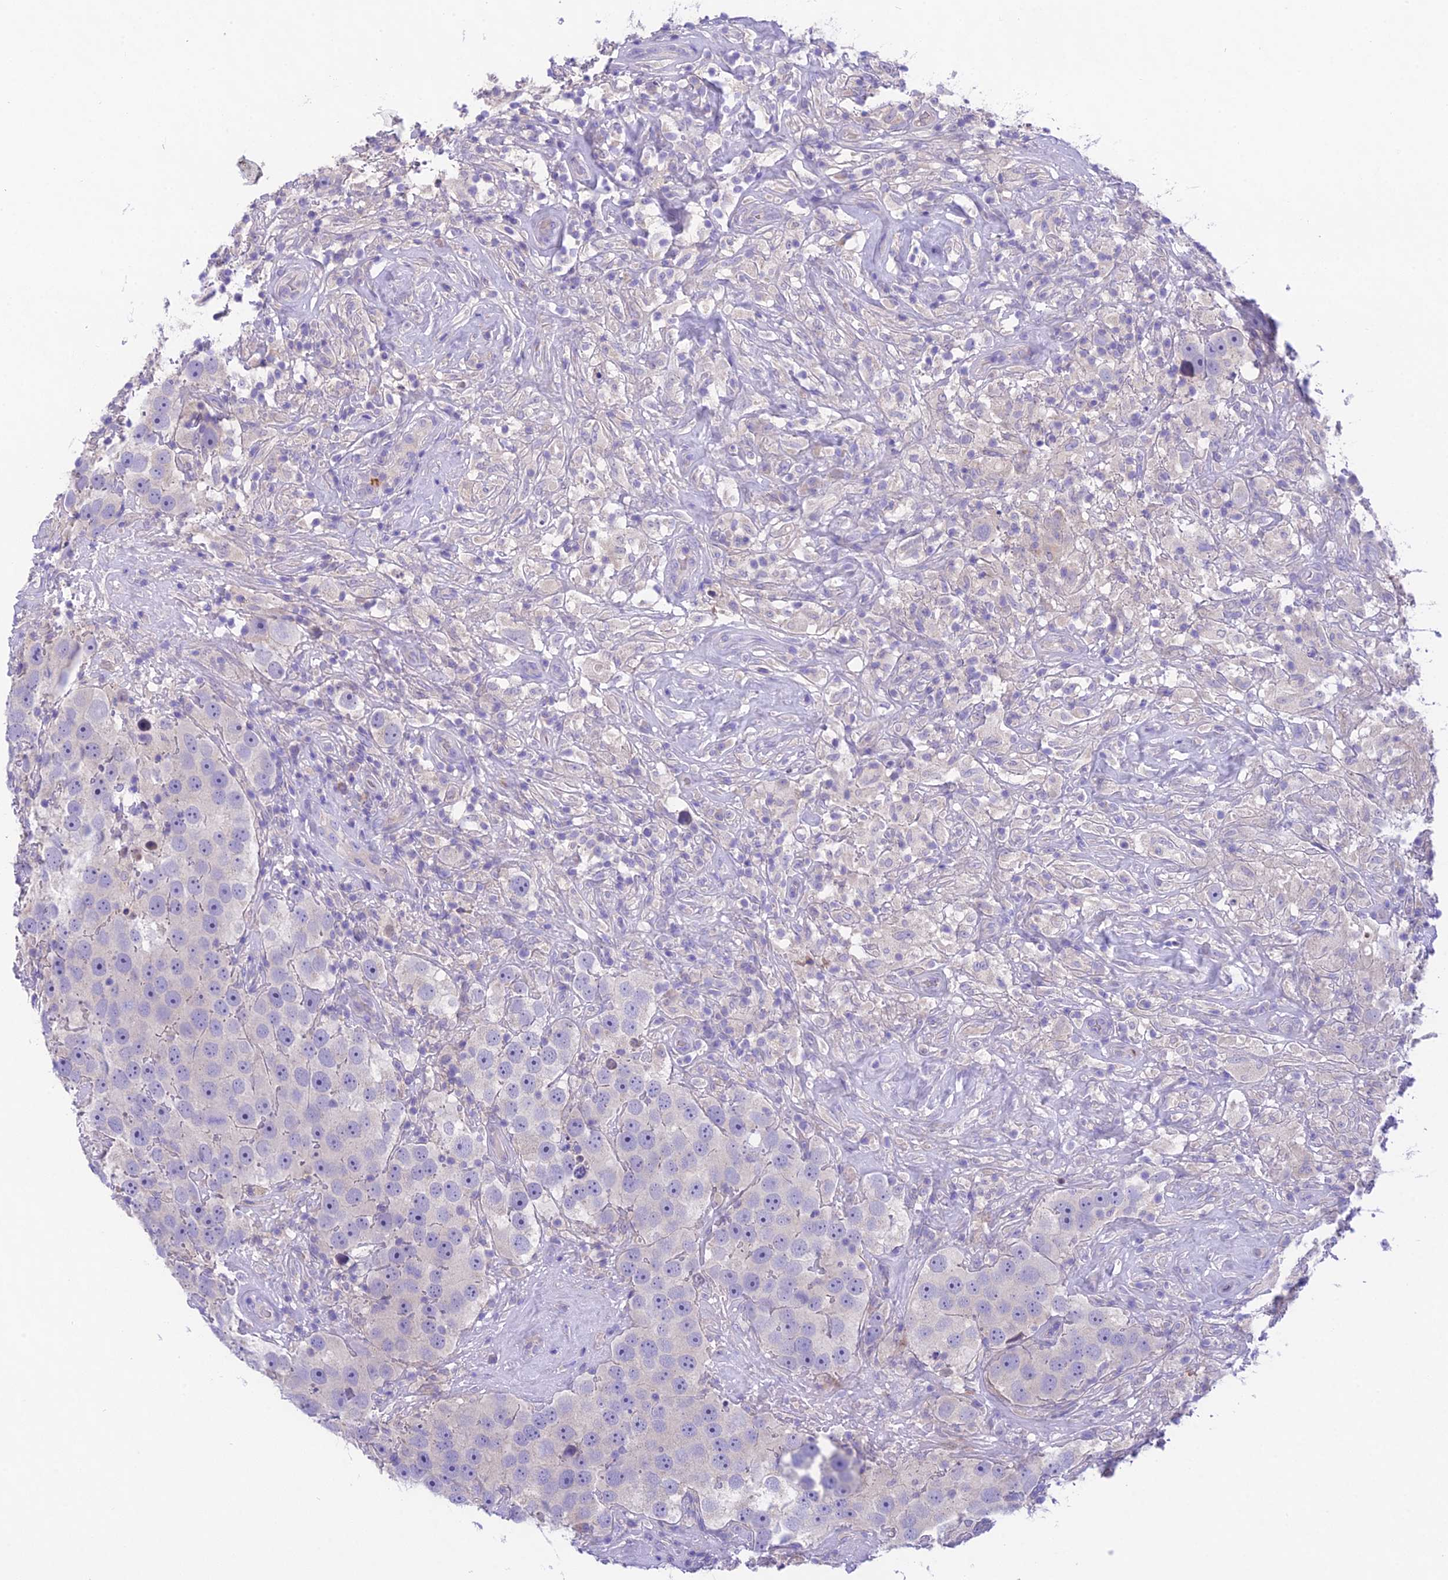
{"staining": {"intensity": "negative", "quantity": "none", "location": "none"}, "tissue": "testis cancer", "cell_type": "Tumor cells", "image_type": "cancer", "snomed": [{"axis": "morphology", "description": "Seminoma, NOS"}, {"axis": "topography", "description": "Testis"}], "caption": "Testis seminoma was stained to show a protein in brown. There is no significant staining in tumor cells. The staining was performed using DAB (3,3'-diaminobenzidine) to visualize the protein expression in brown, while the nuclei were stained in blue with hematoxylin (Magnification: 20x).", "gene": "KIAA0408", "patient": {"sex": "male", "age": 49}}